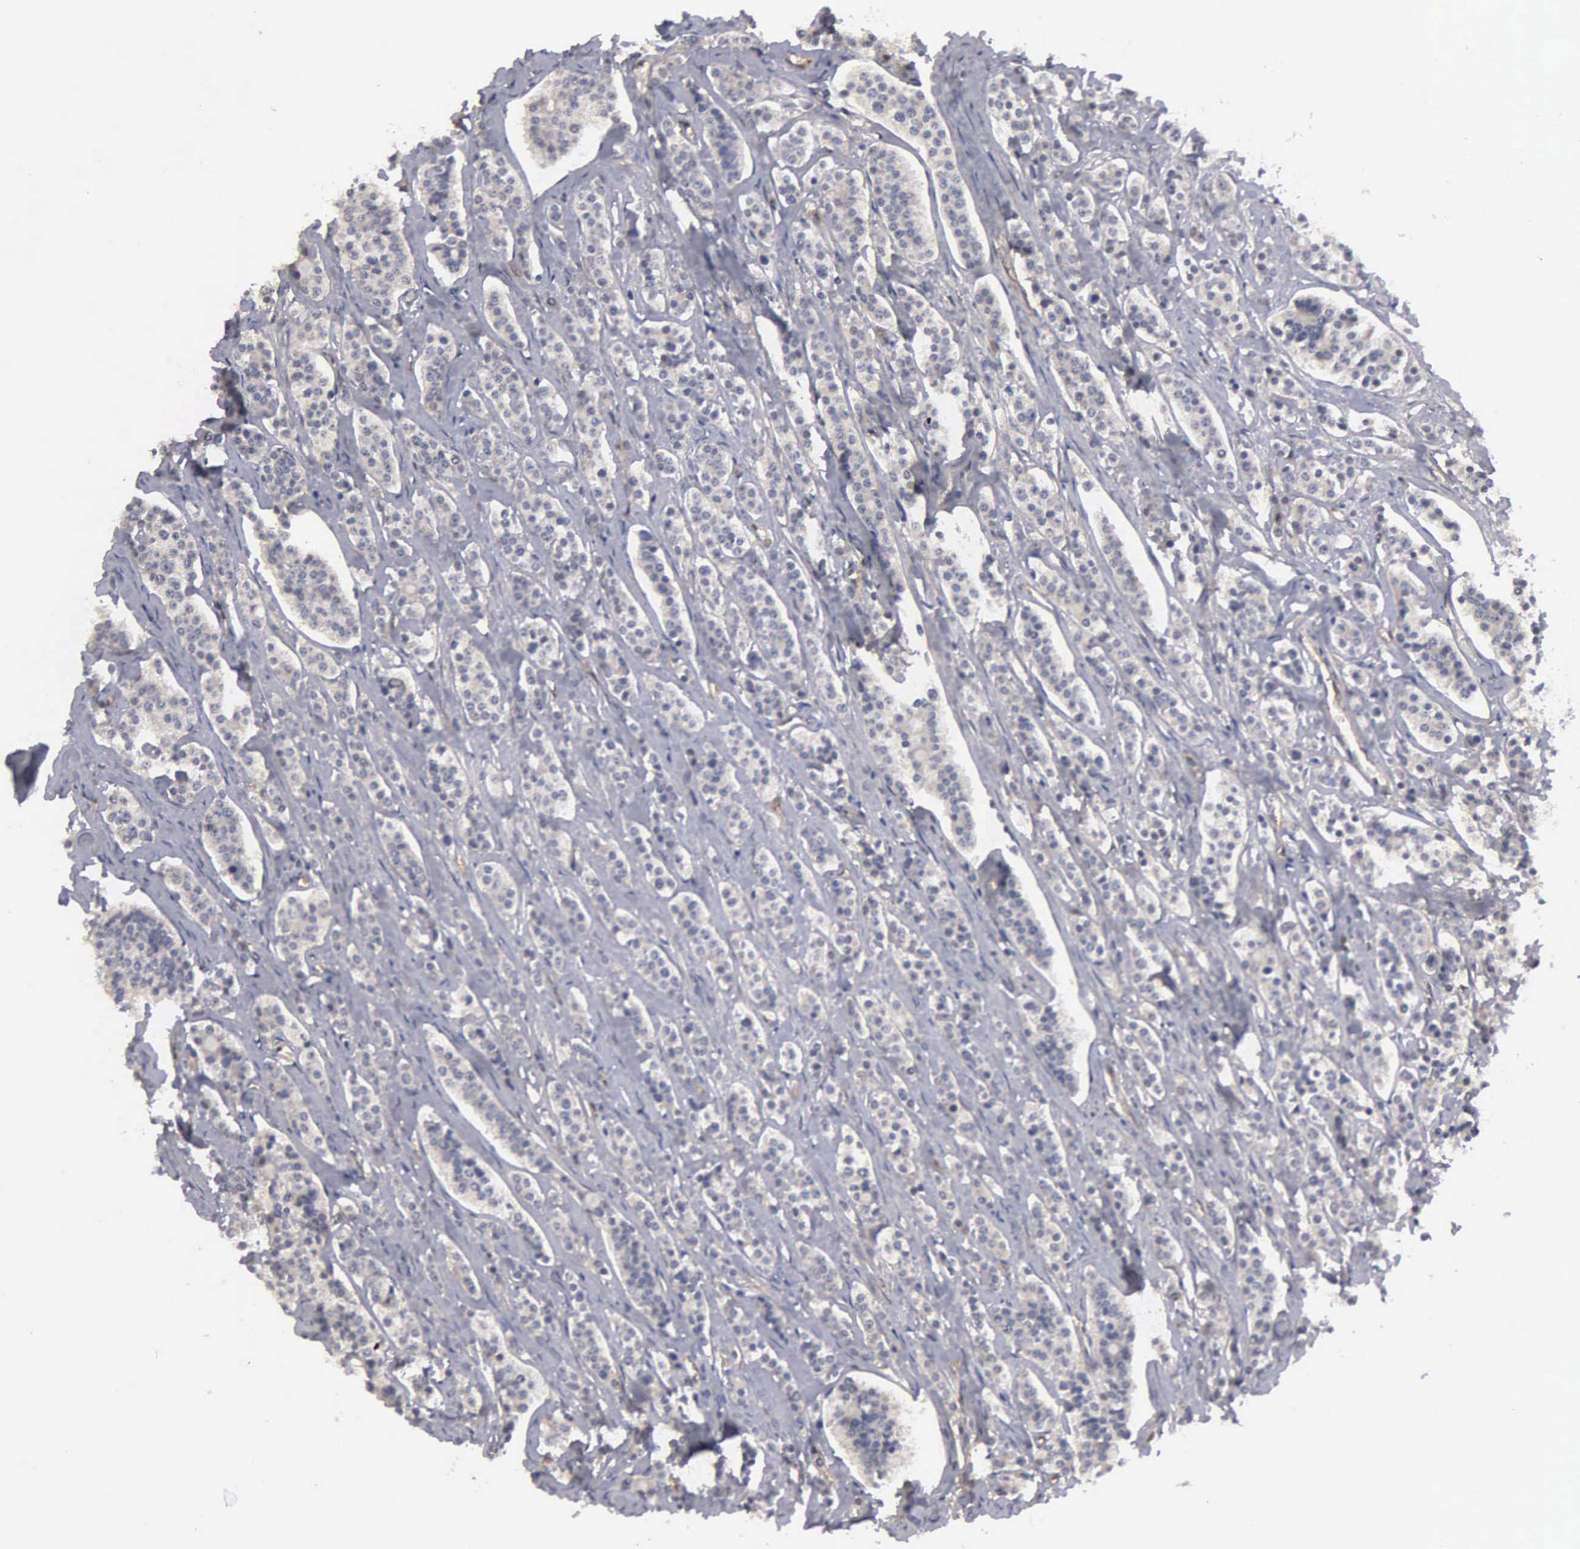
{"staining": {"intensity": "negative", "quantity": "none", "location": "none"}, "tissue": "carcinoid", "cell_type": "Tumor cells", "image_type": "cancer", "snomed": [{"axis": "morphology", "description": "Carcinoid, malignant, NOS"}, {"axis": "topography", "description": "Small intestine"}], "caption": "Tumor cells show no significant positivity in carcinoid (malignant). (DAB (3,3'-diaminobenzidine) IHC, high magnification).", "gene": "ZBTB33", "patient": {"sex": "male", "age": 63}}